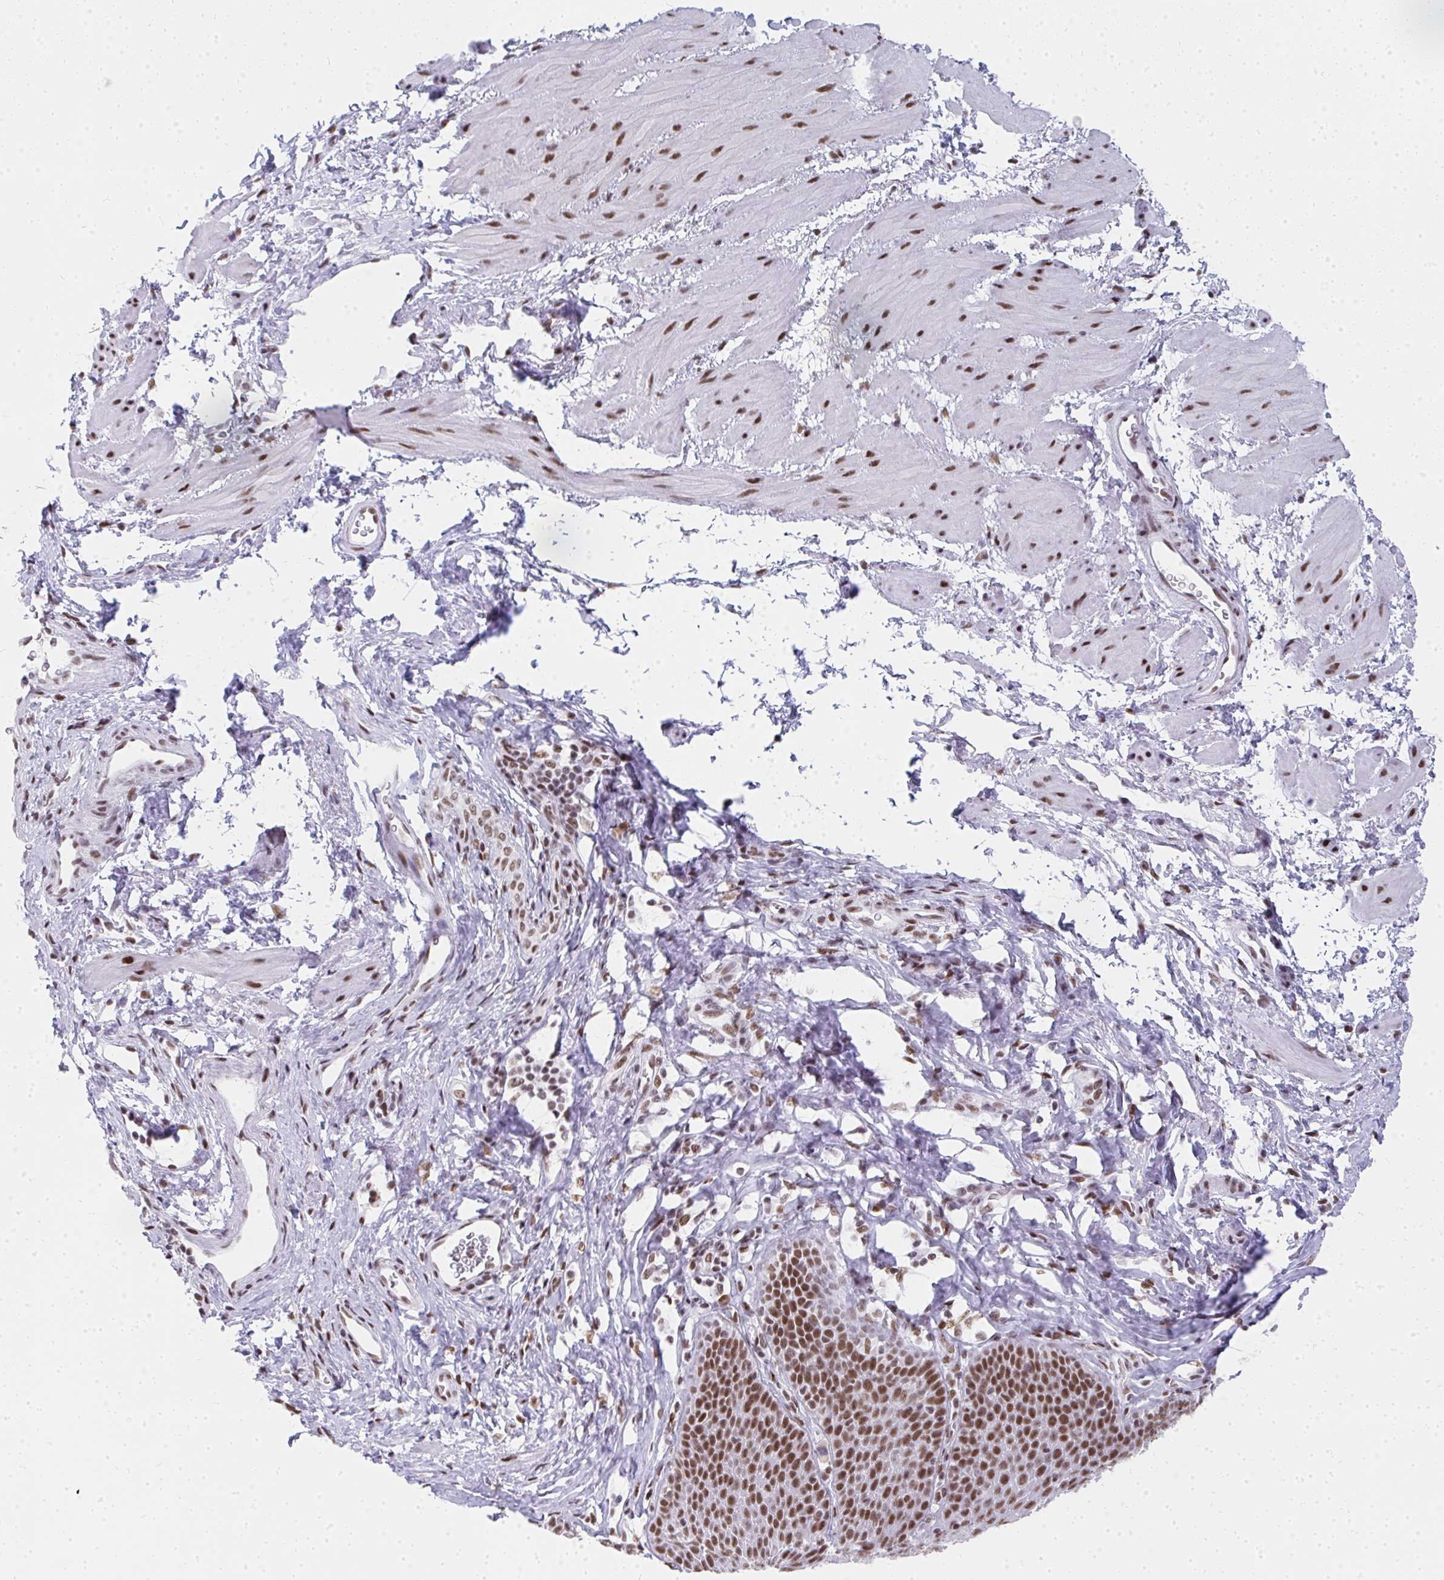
{"staining": {"intensity": "strong", "quantity": ">75%", "location": "nuclear"}, "tissue": "esophagus", "cell_type": "Squamous epithelial cells", "image_type": "normal", "snomed": [{"axis": "morphology", "description": "Normal tissue, NOS"}, {"axis": "topography", "description": "Esophagus"}], "caption": "This image exhibits immunohistochemistry staining of benign human esophagus, with high strong nuclear staining in approximately >75% of squamous epithelial cells.", "gene": "CREBBP", "patient": {"sex": "female", "age": 61}}